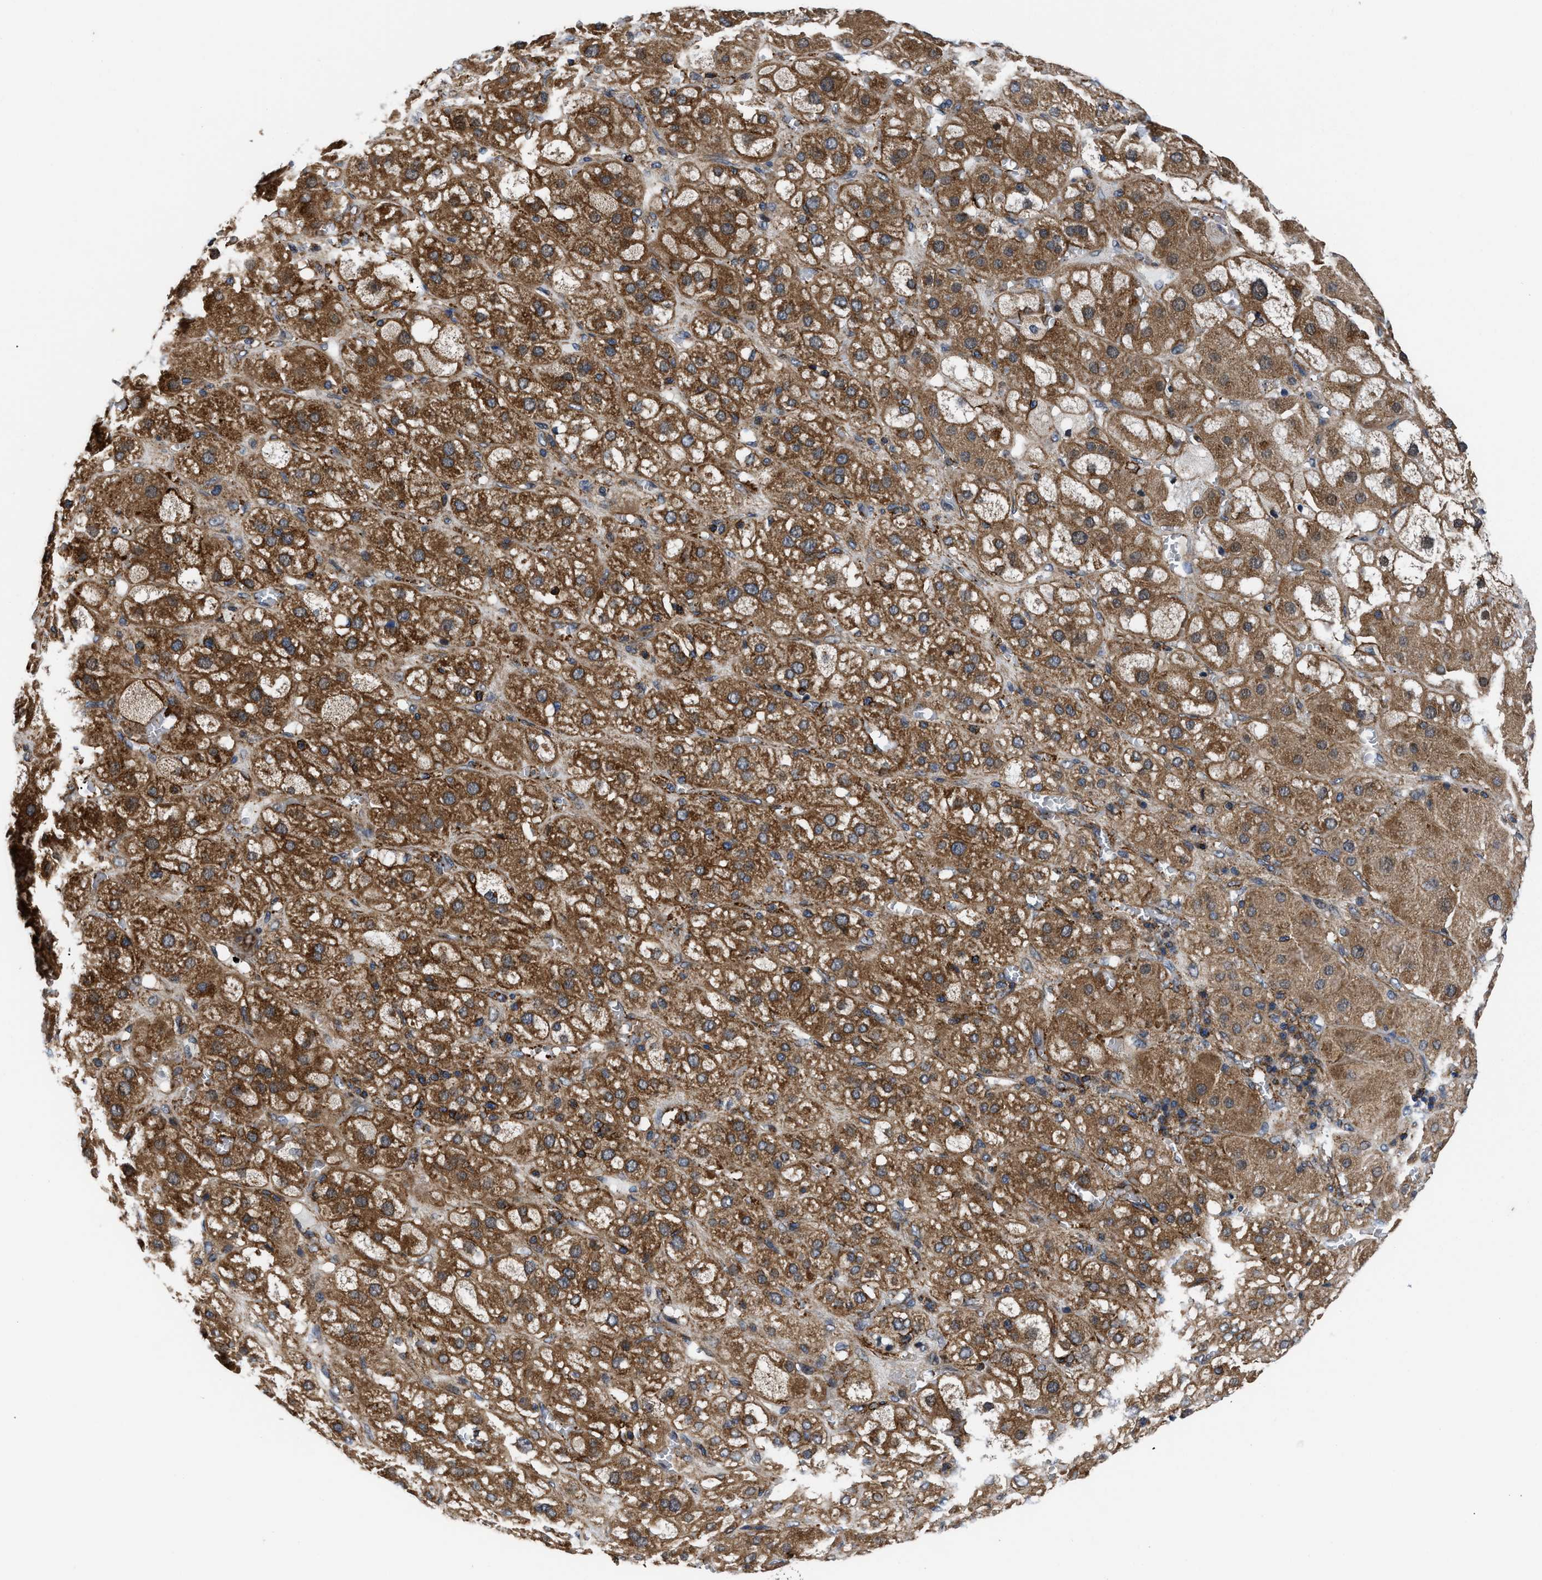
{"staining": {"intensity": "moderate", "quantity": ">75%", "location": "cytoplasmic/membranous"}, "tissue": "adrenal gland", "cell_type": "Glandular cells", "image_type": "normal", "snomed": [{"axis": "morphology", "description": "Normal tissue, NOS"}, {"axis": "topography", "description": "Adrenal gland"}], "caption": "This photomicrograph demonstrates IHC staining of benign adrenal gland, with medium moderate cytoplasmic/membranous positivity in about >75% of glandular cells.", "gene": "SPAST", "patient": {"sex": "female", "age": 47}}